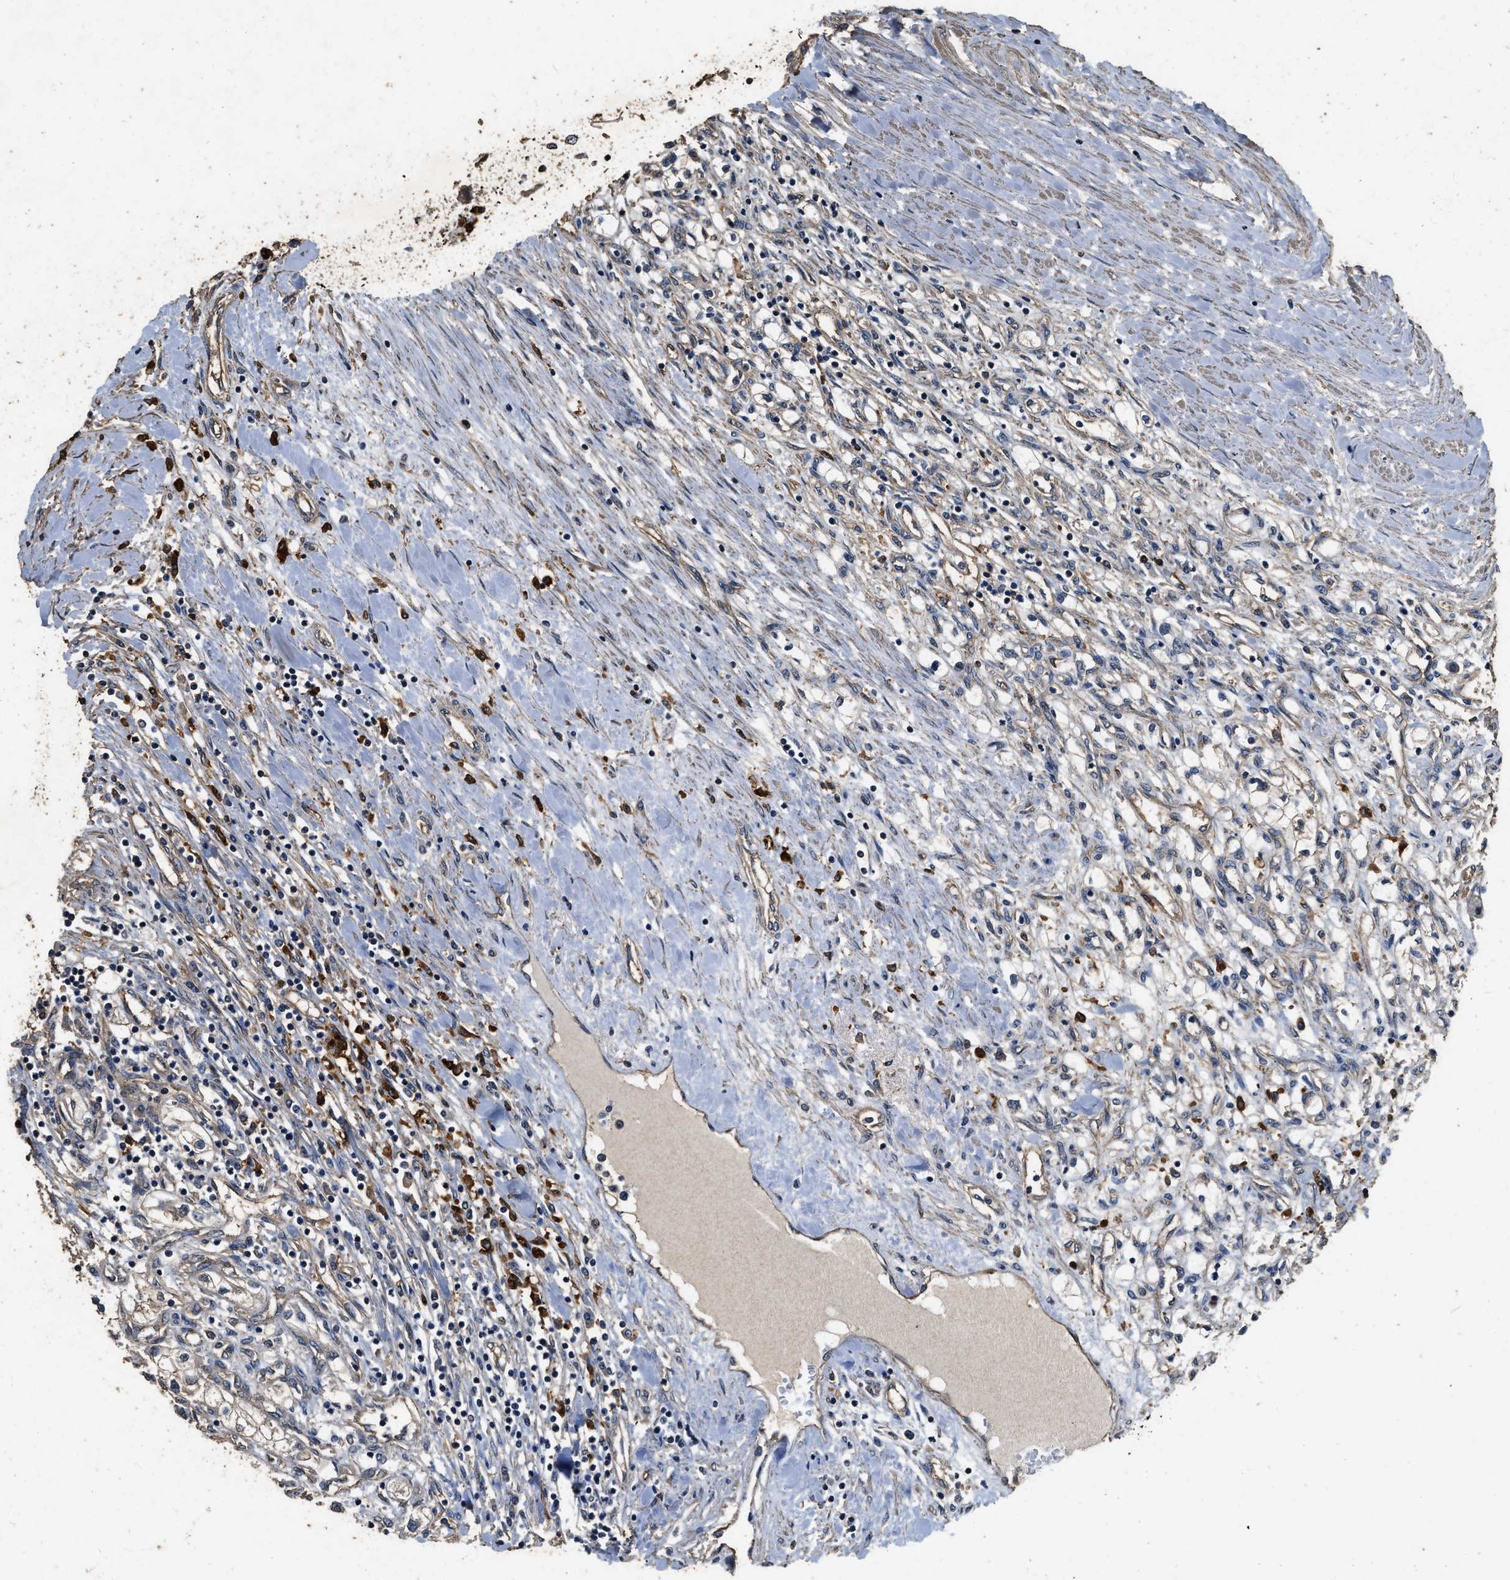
{"staining": {"intensity": "moderate", "quantity": "<25%", "location": "cytoplasmic/membranous"}, "tissue": "renal cancer", "cell_type": "Tumor cells", "image_type": "cancer", "snomed": [{"axis": "morphology", "description": "Adenocarcinoma, NOS"}, {"axis": "topography", "description": "Kidney"}], "caption": "Tumor cells display moderate cytoplasmic/membranous expression in approximately <25% of cells in adenocarcinoma (renal).", "gene": "MIB1", "patient": {"sex": "male", "age": 68}}